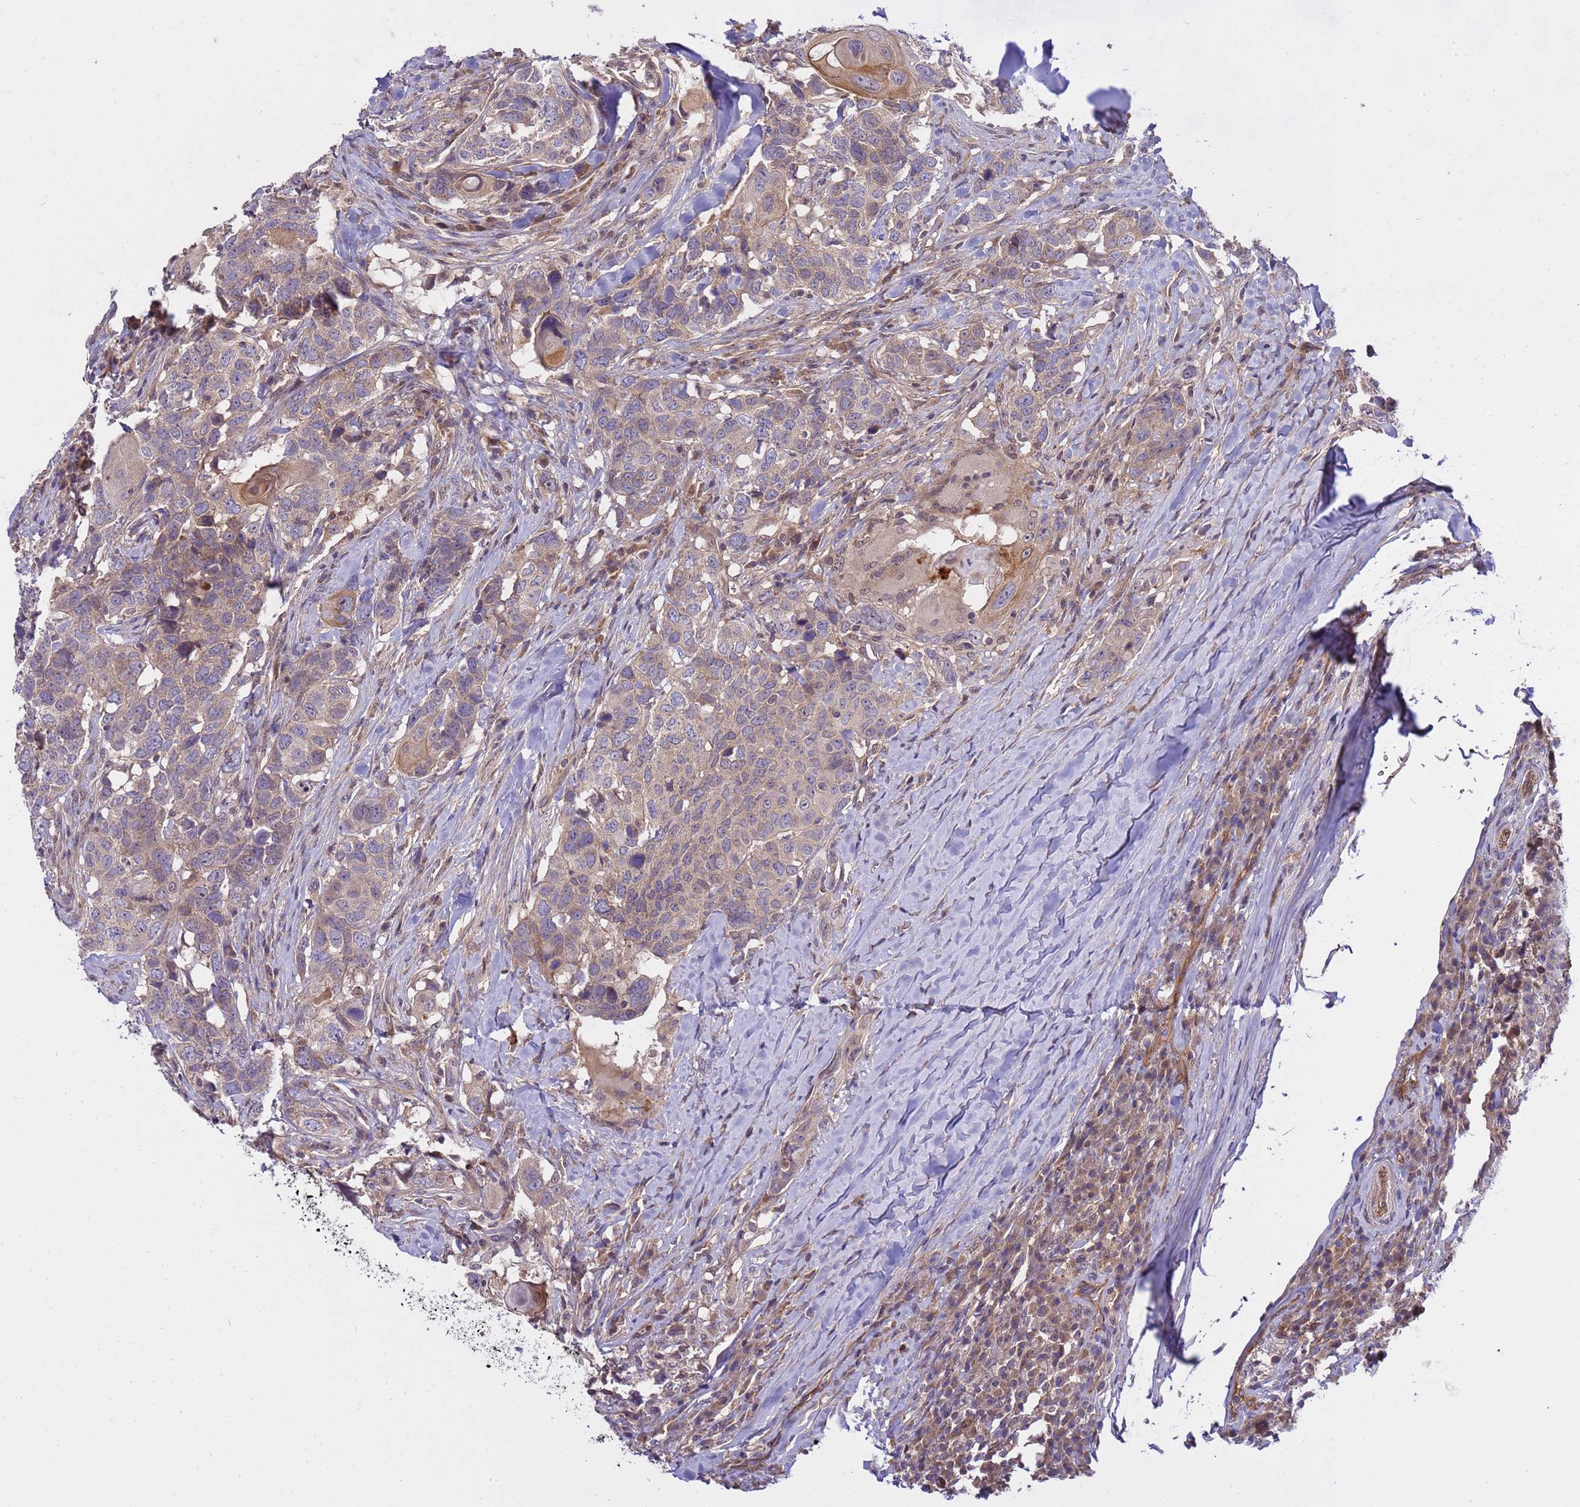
{"staining": {"intensity": "moderate", "quantity": "<25%", "location": "cytoplasmic/membranous"}, "tissue": "head and neck cancer", "cell_type": "Tumor cells", "image_type": "cancer", "snomed": [{"axis": "morphology", "description": "Normal tissue, NOS"}, {"axis": "morphology", "description": "Squamous cell carcinoma, NOS"}, {"axis": "topography", "description": "Skeletal muscle"}, {"axis": "topography", "description": "Vascular tissue"}, {"axis": "topography", "description": "Peripheral nerve tissue"}, {"axis": "topography", "description": "Head-Neck"}], "caption": "A brown stain shows moderate cytoplasmic/membranous expression of a protein in human squamous cell carcinoma (head and neck) tumor cells. The staining was performed using DAB (3,3'-diaminobenzidine), with brown indicating positive protein expression. Nuclei are stained blue with hematoxylin.", "gene": "SMCO3", "patient": {"sex": "male", "age": 66}}